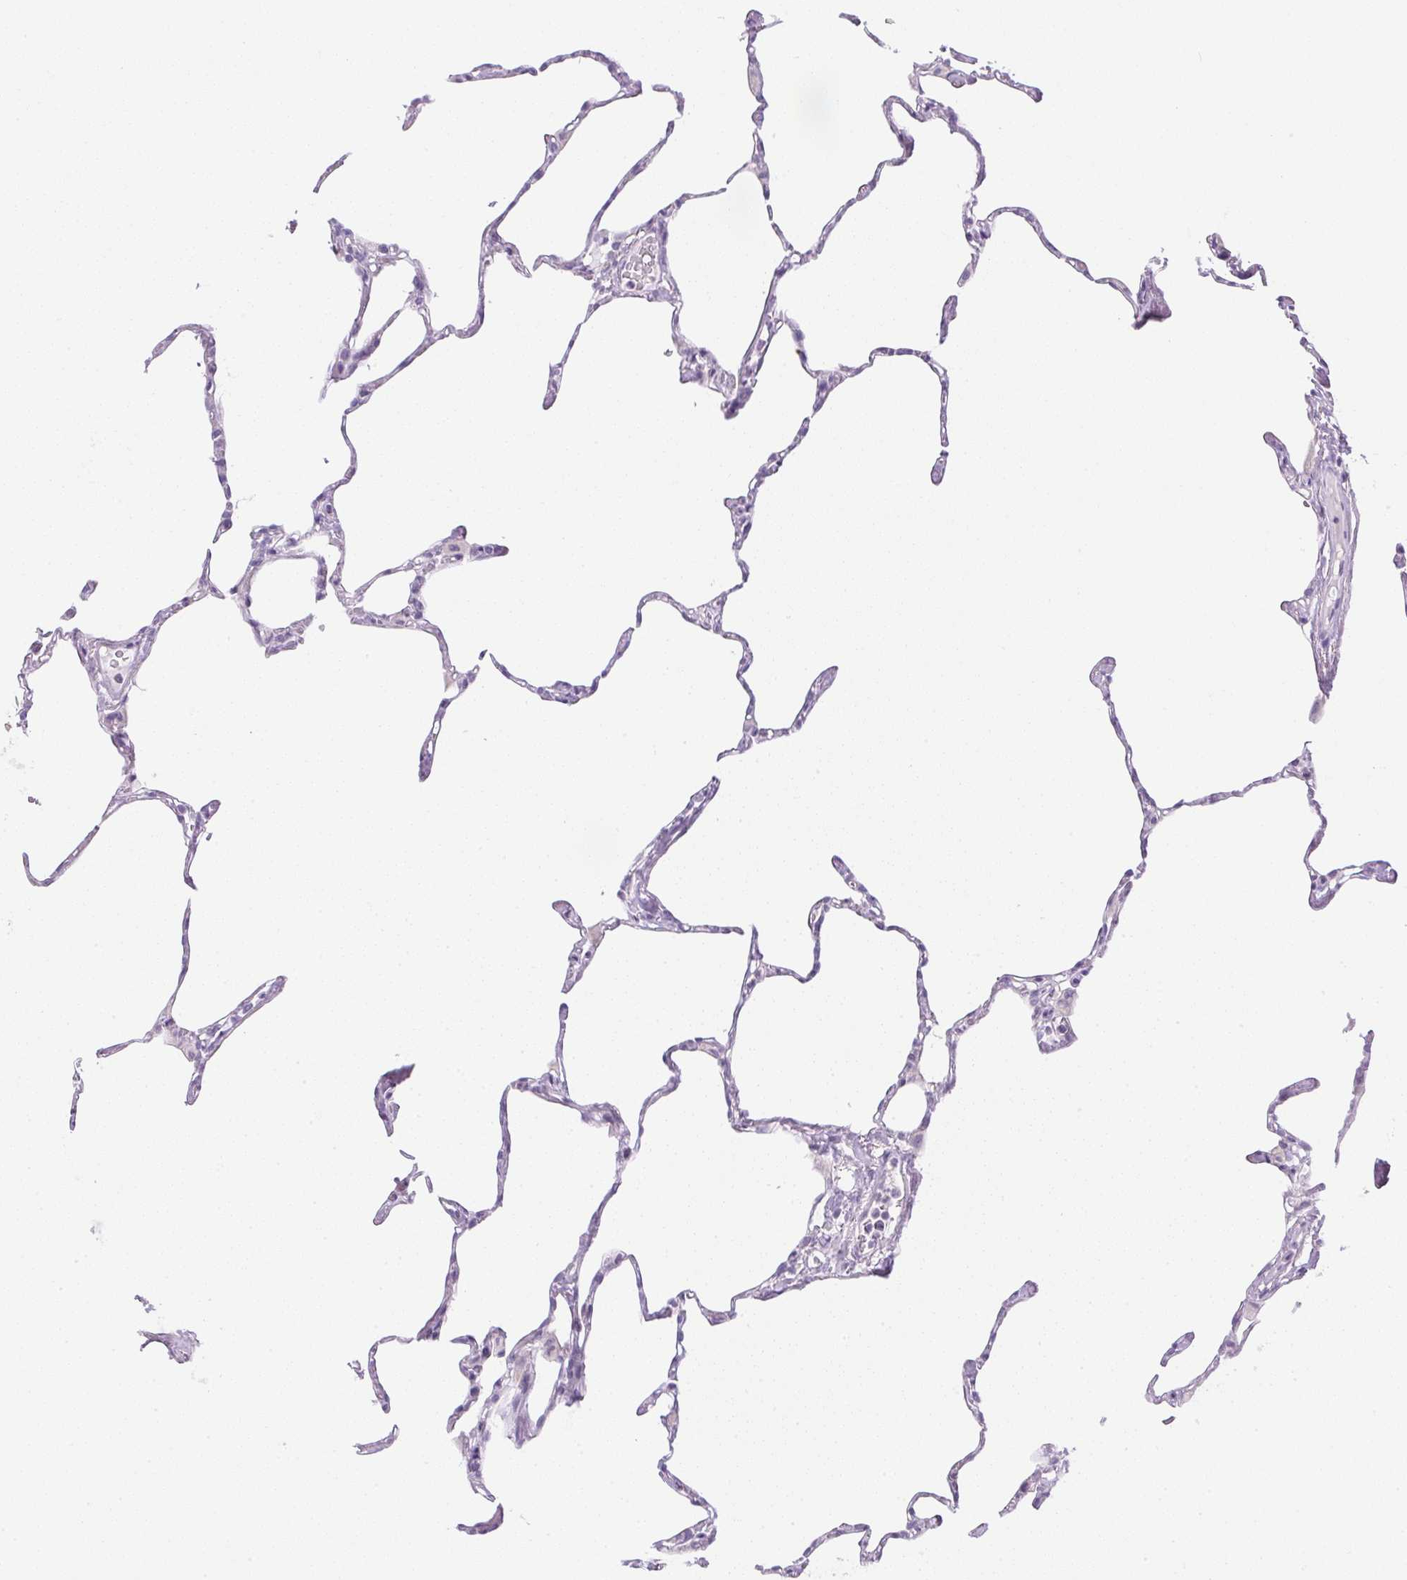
{"staining": {"intensity": "negative", "quantity": "none", "location": "none"}, "tissue": "lung", "cell_type": "Alveolar cells", "image_type": "normal", "snomed": [{"axis": "morphology", "description": "Normal tissue, NOS"}, {"axis": "topography", "description": "Lung"}], "caption": "An immunohistochemistry (IHC) photomicrograph of benign lung is shown. There is no staining in alveolar cells of lung.", "gene": "CTRL", "patient": {"sex": "male", "age": 65}}